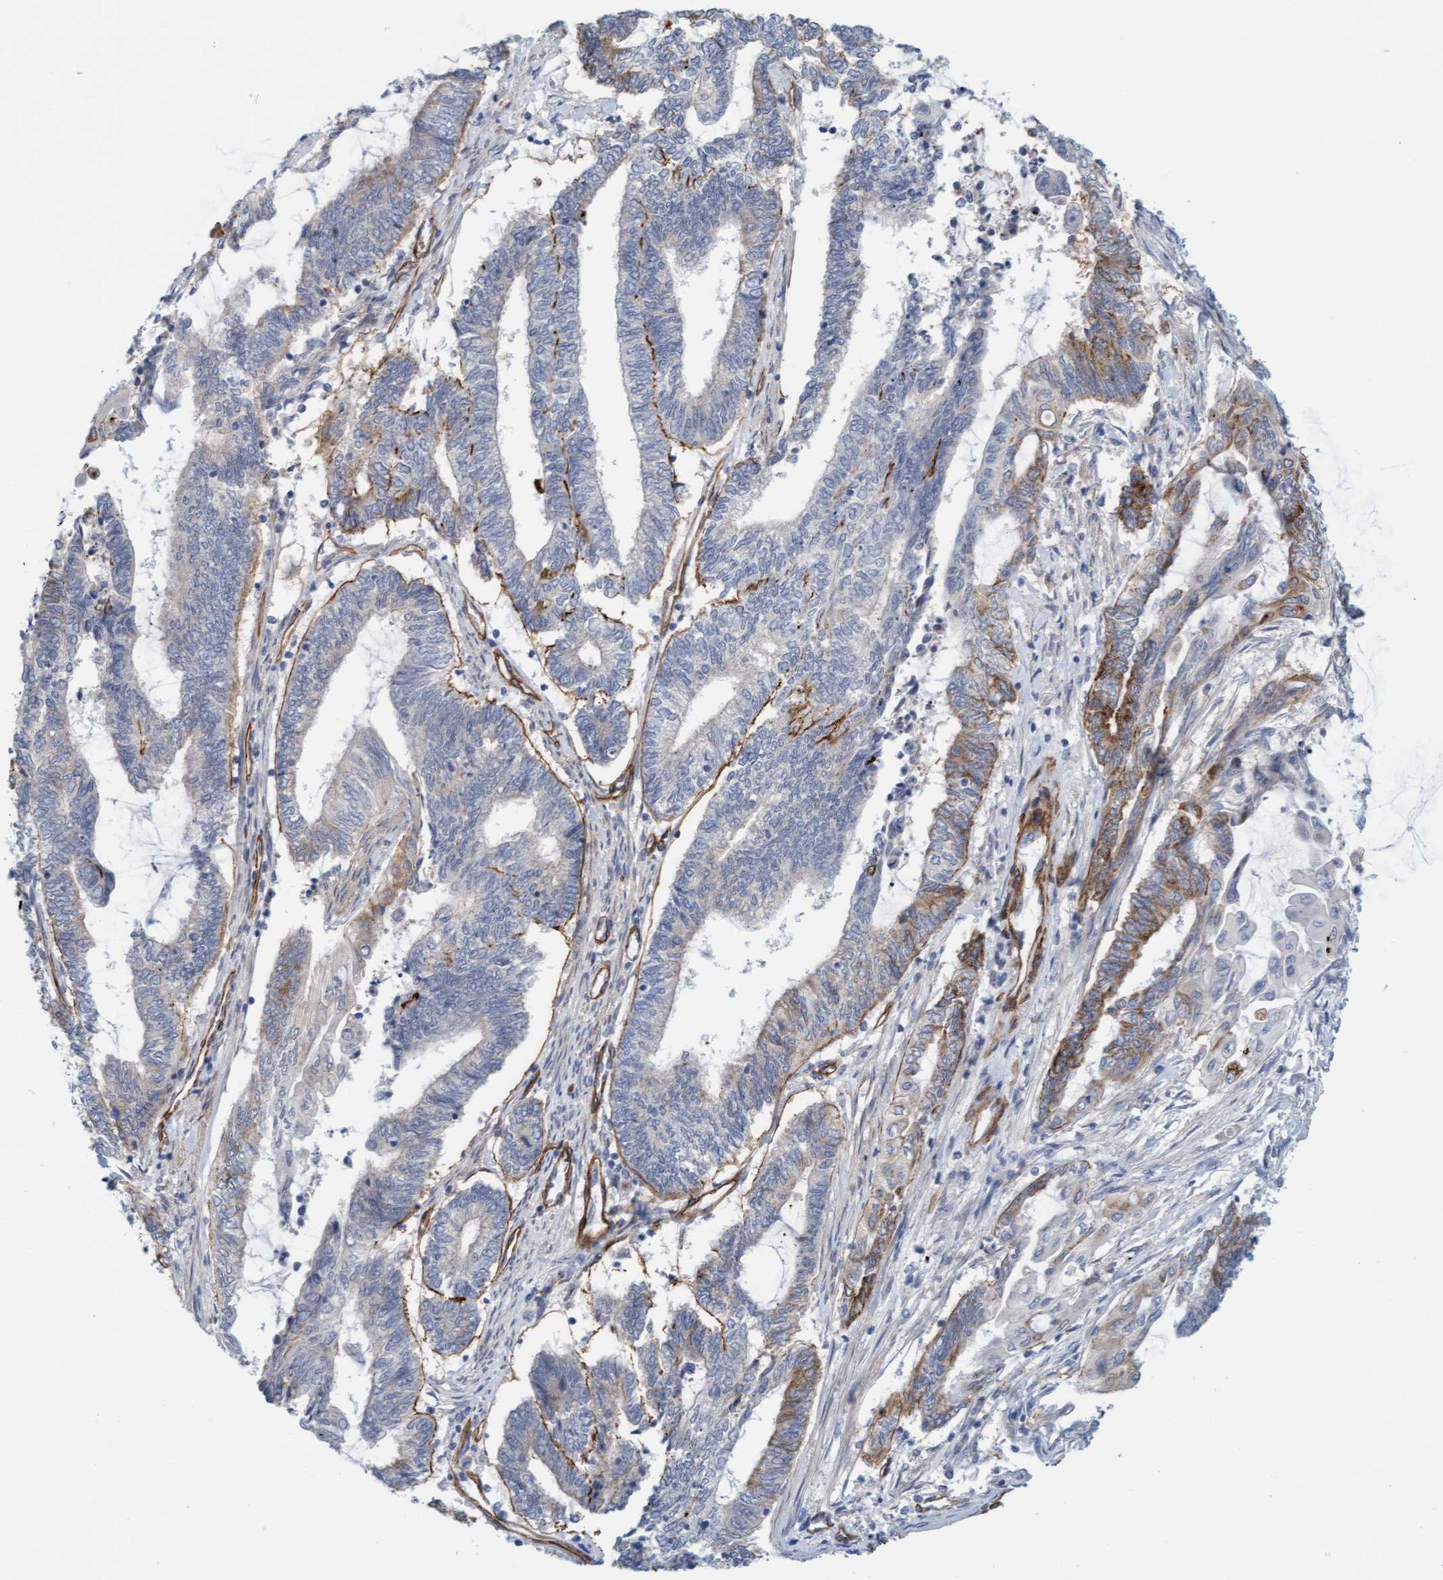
{"staining": {"intensity": "moderate", "quantity": "<25%", "location": "cytoplasmic/membranous"}, "tissue": "endometrial cancer", "cell_type": "Tumor cells", "image_type": "cancer", "snomed": [{"axis": "morphology", "description": "Adenocarcinoma, NOS"}, {"axis": "topography", "description": "Uterus"}, {"axis": "topography", "description": "Endometrium"}], "caption": "Moderate cytoplasmic/membranous protein staining is seen in about <25% of tumor cells in endometrial adenocarcinoma.", "gene": "TSTD2", "patient": {"sex": "female", "age": 70}}